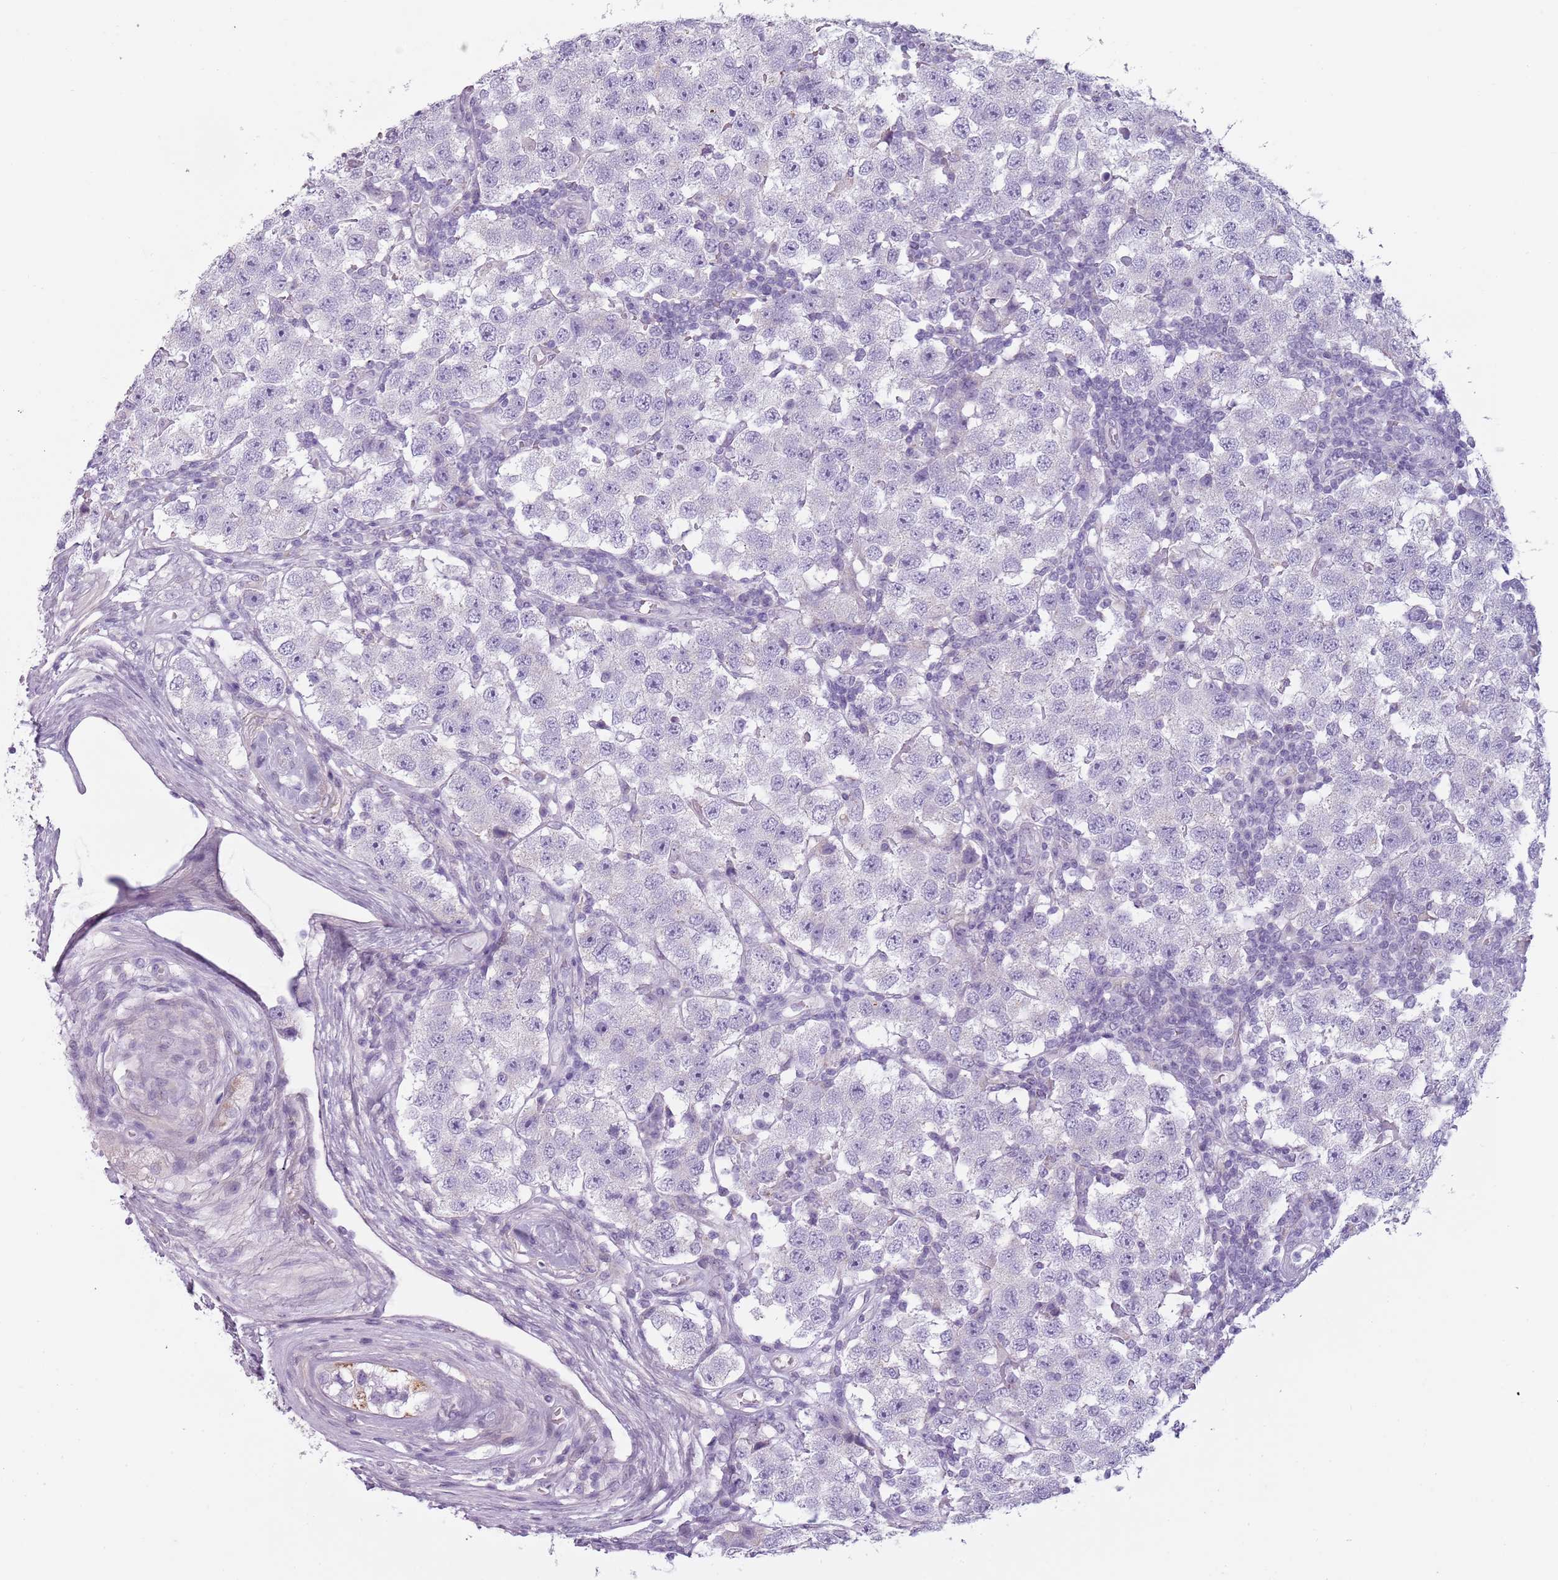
{"staining": {"intensity": "negative", "quantity": "none", "location": "none"}, "tissue": "testis cancer", "cell_type": "Tumor cells", "image_type": "cancer", "snomed": [{"axis": "morphology", "description": "Seminoma, NOS"}, {"axis": "topography", "description": "Testis"}], "caption": "DAB immunohistochemical staining of human seminoma (testis) displays no significant expression in tumor cells.", "gene": "MEGF8", "patient": {"sex": "male", "age": 34}}